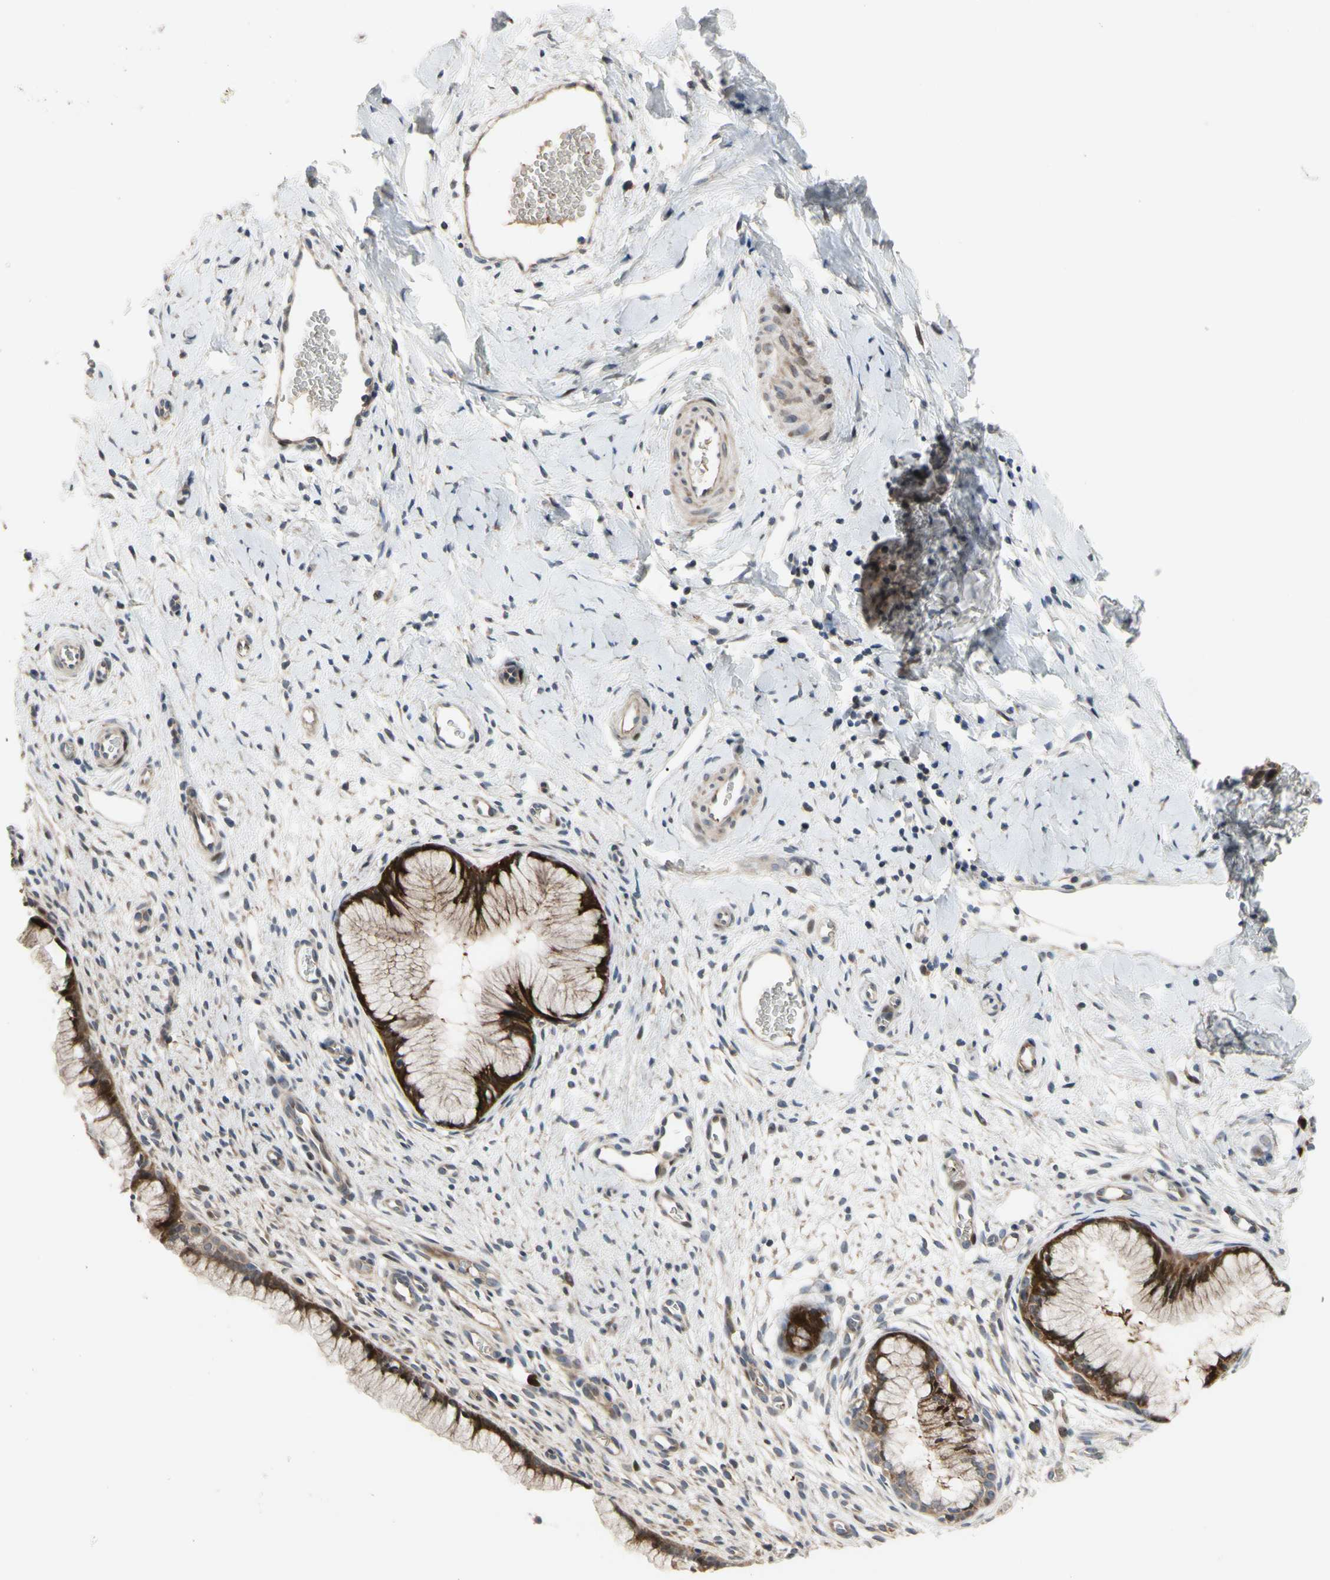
{"staining": {"intensity": "strong", "quantity": ">75%", "location": "cytoplasmic/membranous,nuclear"}, "tissue": "cervix", "cell_type": "Glandular cells", "image_type": "normal", "snomed": [{"axis": "morphology", "description": "Normal tissue, NOS"}, {"axis": "topography", "description": "Cervix"}], "caption": "The micrograph exhibits immunohistochemical staining of normal cervix. There is strong cytoplasmic/membranous,nuclear staining is appreciated in approximately >75% of glandular cells. The staining was performed using DAB (3,3'-diaminobenzidine) to visualize the protein expression in brown, while the nuclei were stained in blue with hematoxylin (Magnification: 20x).", "gene": "HMGCR", "patient": {"sex": "female", "age": 65}}